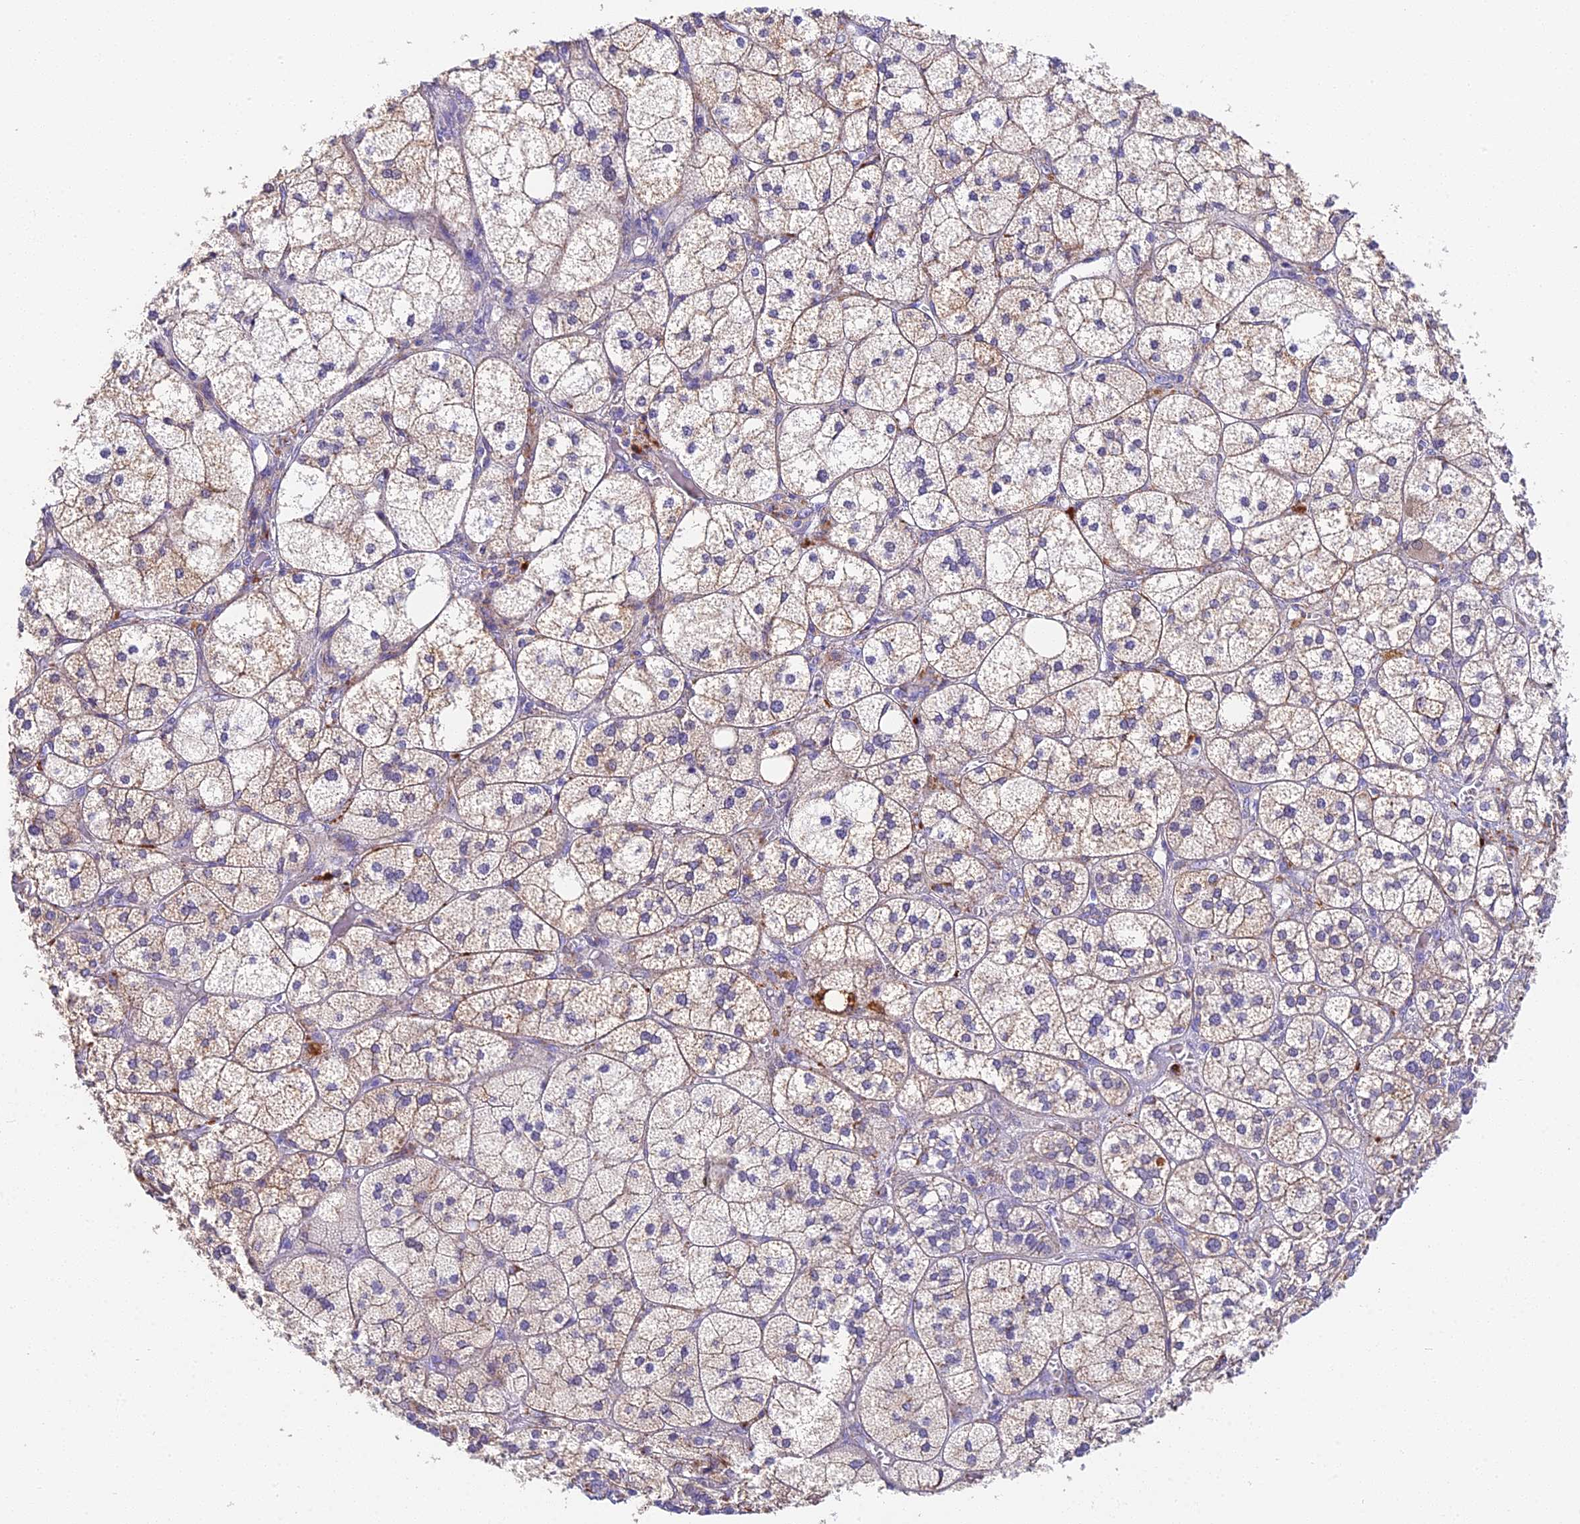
{"staining": {"intensity": "moderate", "quantity": "<25%", "location": "cytoplasmic/membranous"}, "tissue": "adrenal gland", "cell_type": "Glandular cells", "image_type": "normal", "snomed": [{"axis": "morphology", "description": "Normal tissue, NOS"}, {"axis": "topography", "description": "Adrenal gland"}], "caption": "Unremarkable adrenal gland was stained to show a protein in brown. There is low levels of moderate cytoplasmic/membranous positivity in about <25% of glandular cells. (IHC, brightfield microscopy, high magnification).", "gene": "LYPD6", "patient": {"sex": "female", "age": 61}}